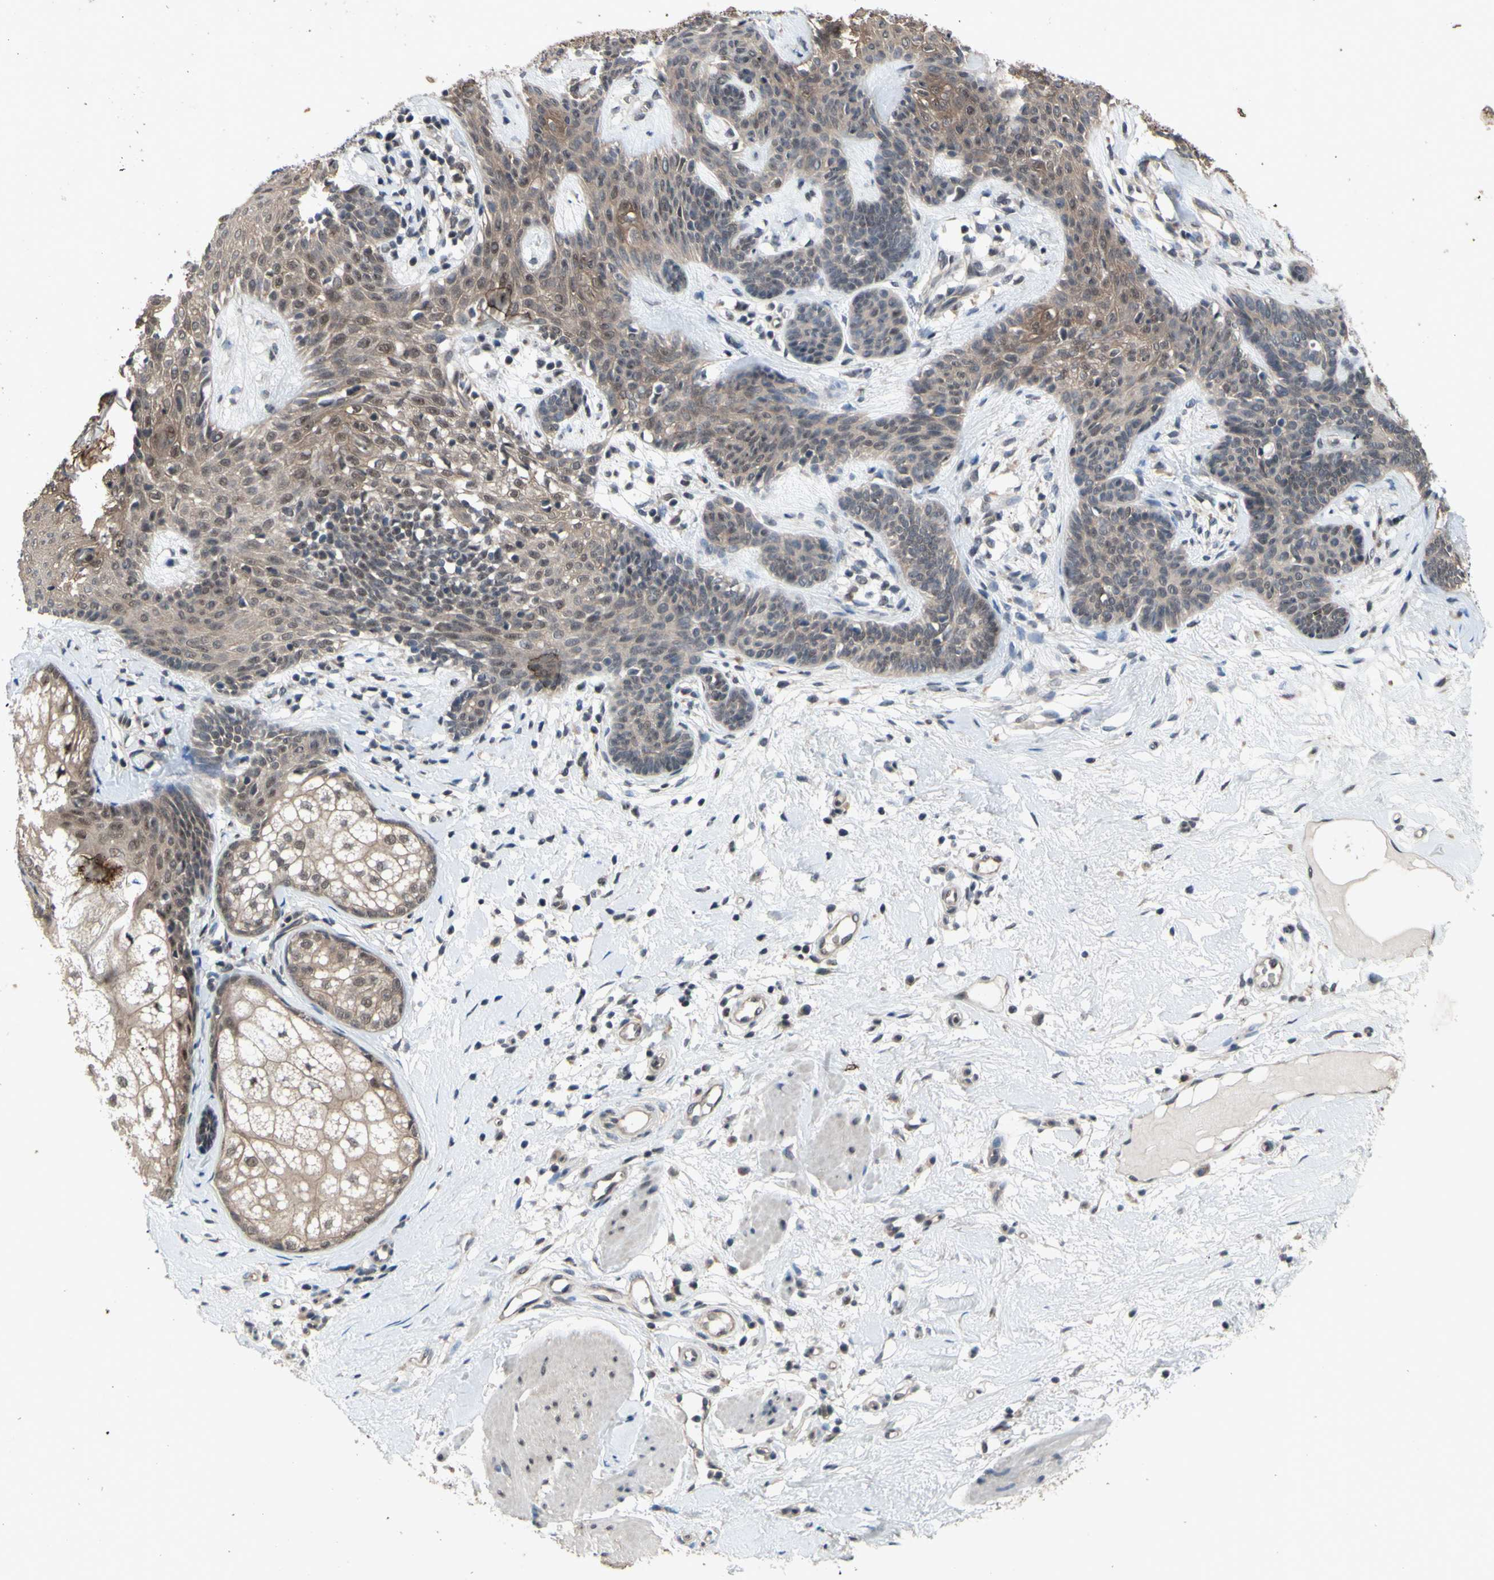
{"staining": {"intensity": "weak", "quantity": ">75%", "location": "cytoplasmic/membranous,nuclear"}, "tissue": "skin cancer", "cell_type": "Tumor cells", "image_type": "cancer", "snomed": [{"axis": "morphology", "description": "Developmental malformation"}, {"axis": "morphology", "description": "Basal cell carcinoma"}, {"axis": "topography", "description": "Skin"}], "caption": "Human skin cancer (basal cell carcinoma) stained for a protein (brown) exhibits weak cytoplasmic/membranous and nuclear positive positivity in about >75% of tumor cells.", "gene": "TRDMT1", "patient": {"sex": "female", "age": 62}}